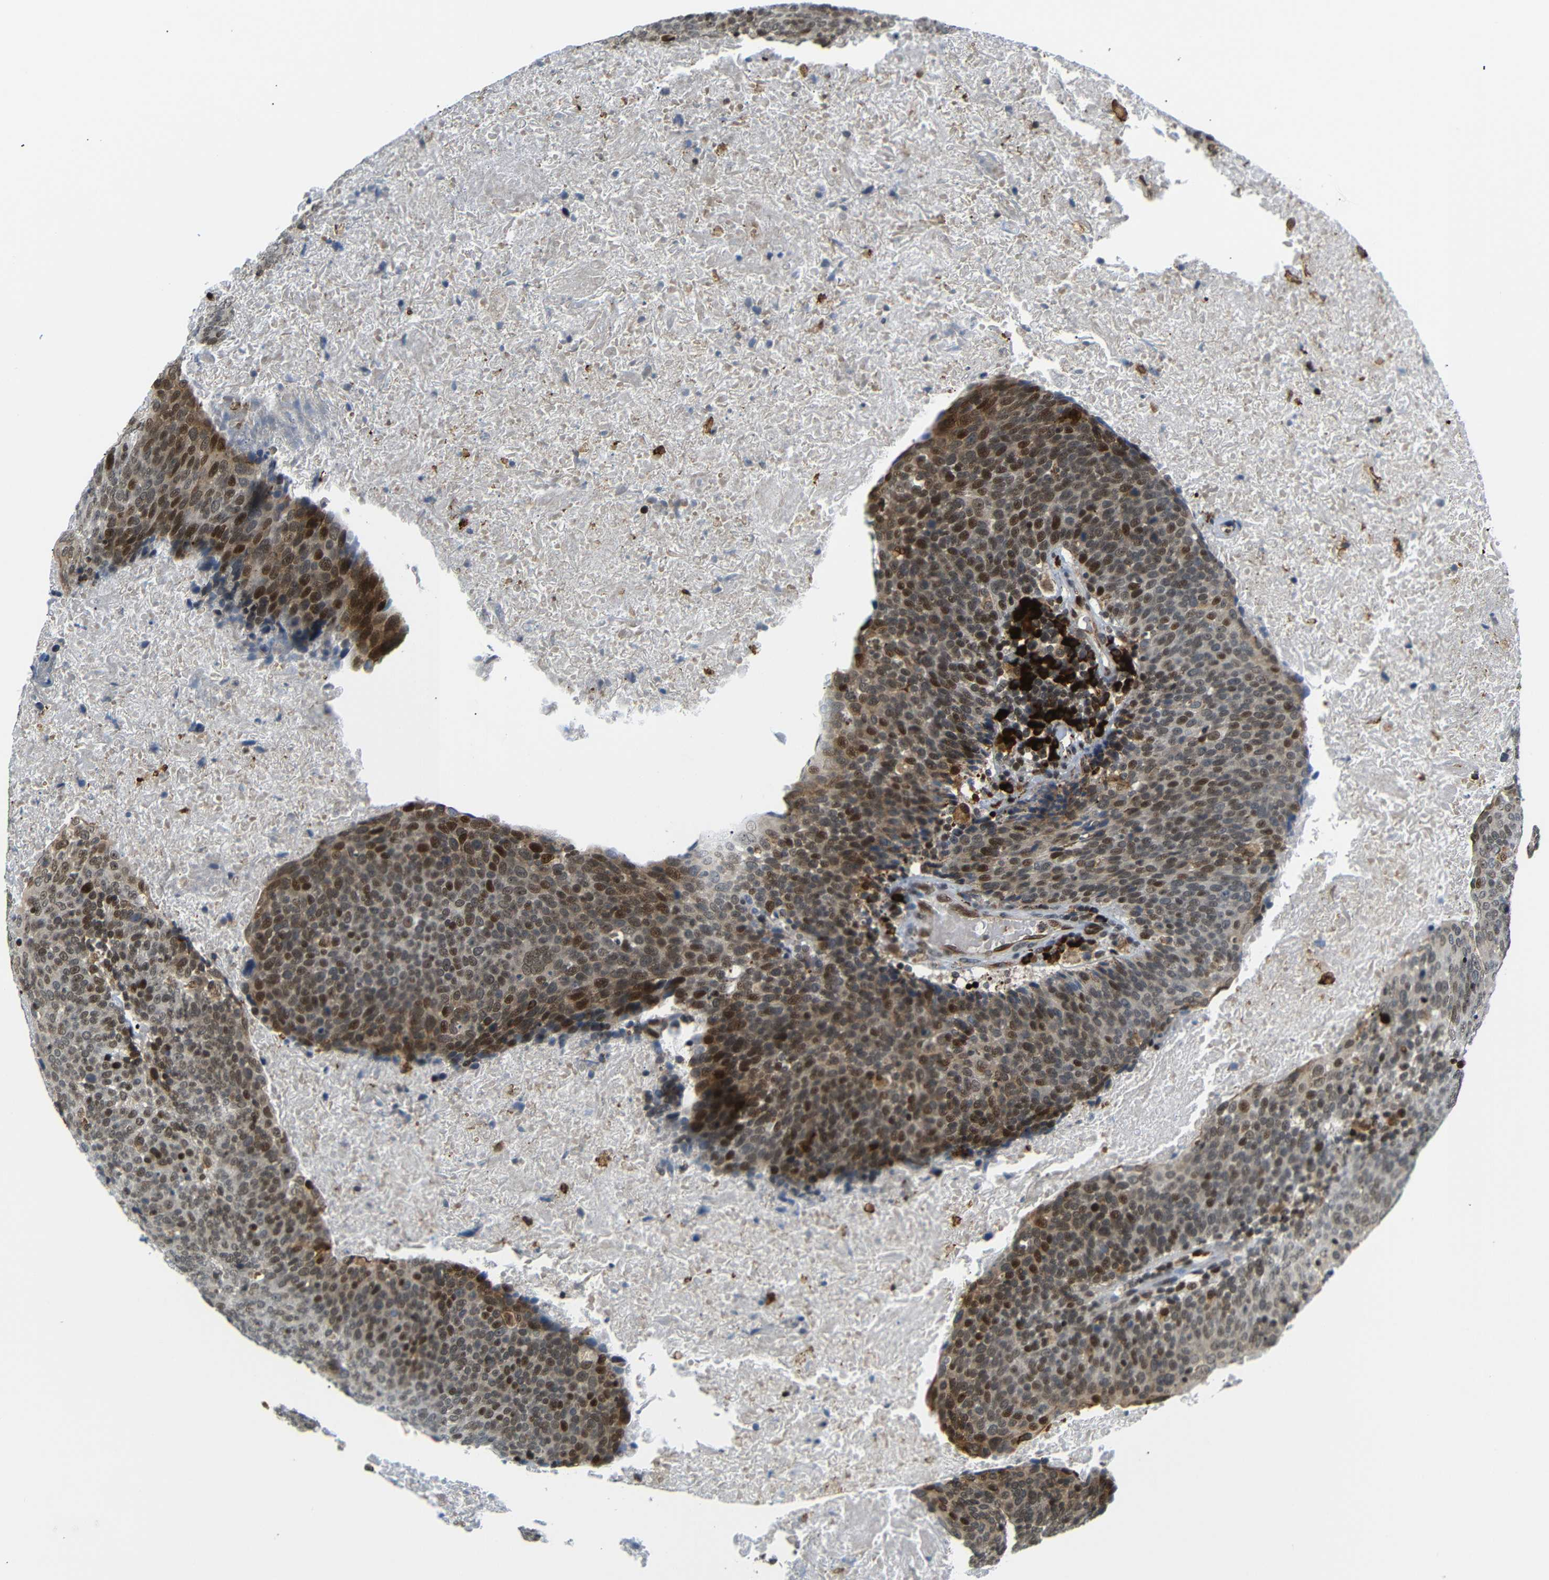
{"staining": {"intensity": "moderate", "quantity": "25%-75%", "location": "cytoplasmic/membranous,nuclear"}, "tissue": "head and neck cancer", "cell_type": "Tumor cells", "image_type": "cancer", "snomed": [{"axis": "morphology", "description": "Squamous cell carcinoma, NOS"}, {"axis": "morphology", "description": "Squamous cell carcinoma, metastatic, NOS"}, {"axis": "topography", "description": "Lymph node"}, {"axis": "topography", "description": "Head-Neck"}], "caption": "Brown immunohistochemical staining in head and neck cancer (metastatic squamous cell carcinoma) shows moderate cytoplasmic/membranous and nuclear positivity in approximately 25%-75% of tumor cells.", "gene": "SPCS2", "patient": {"sex": "male", "age": 62}}